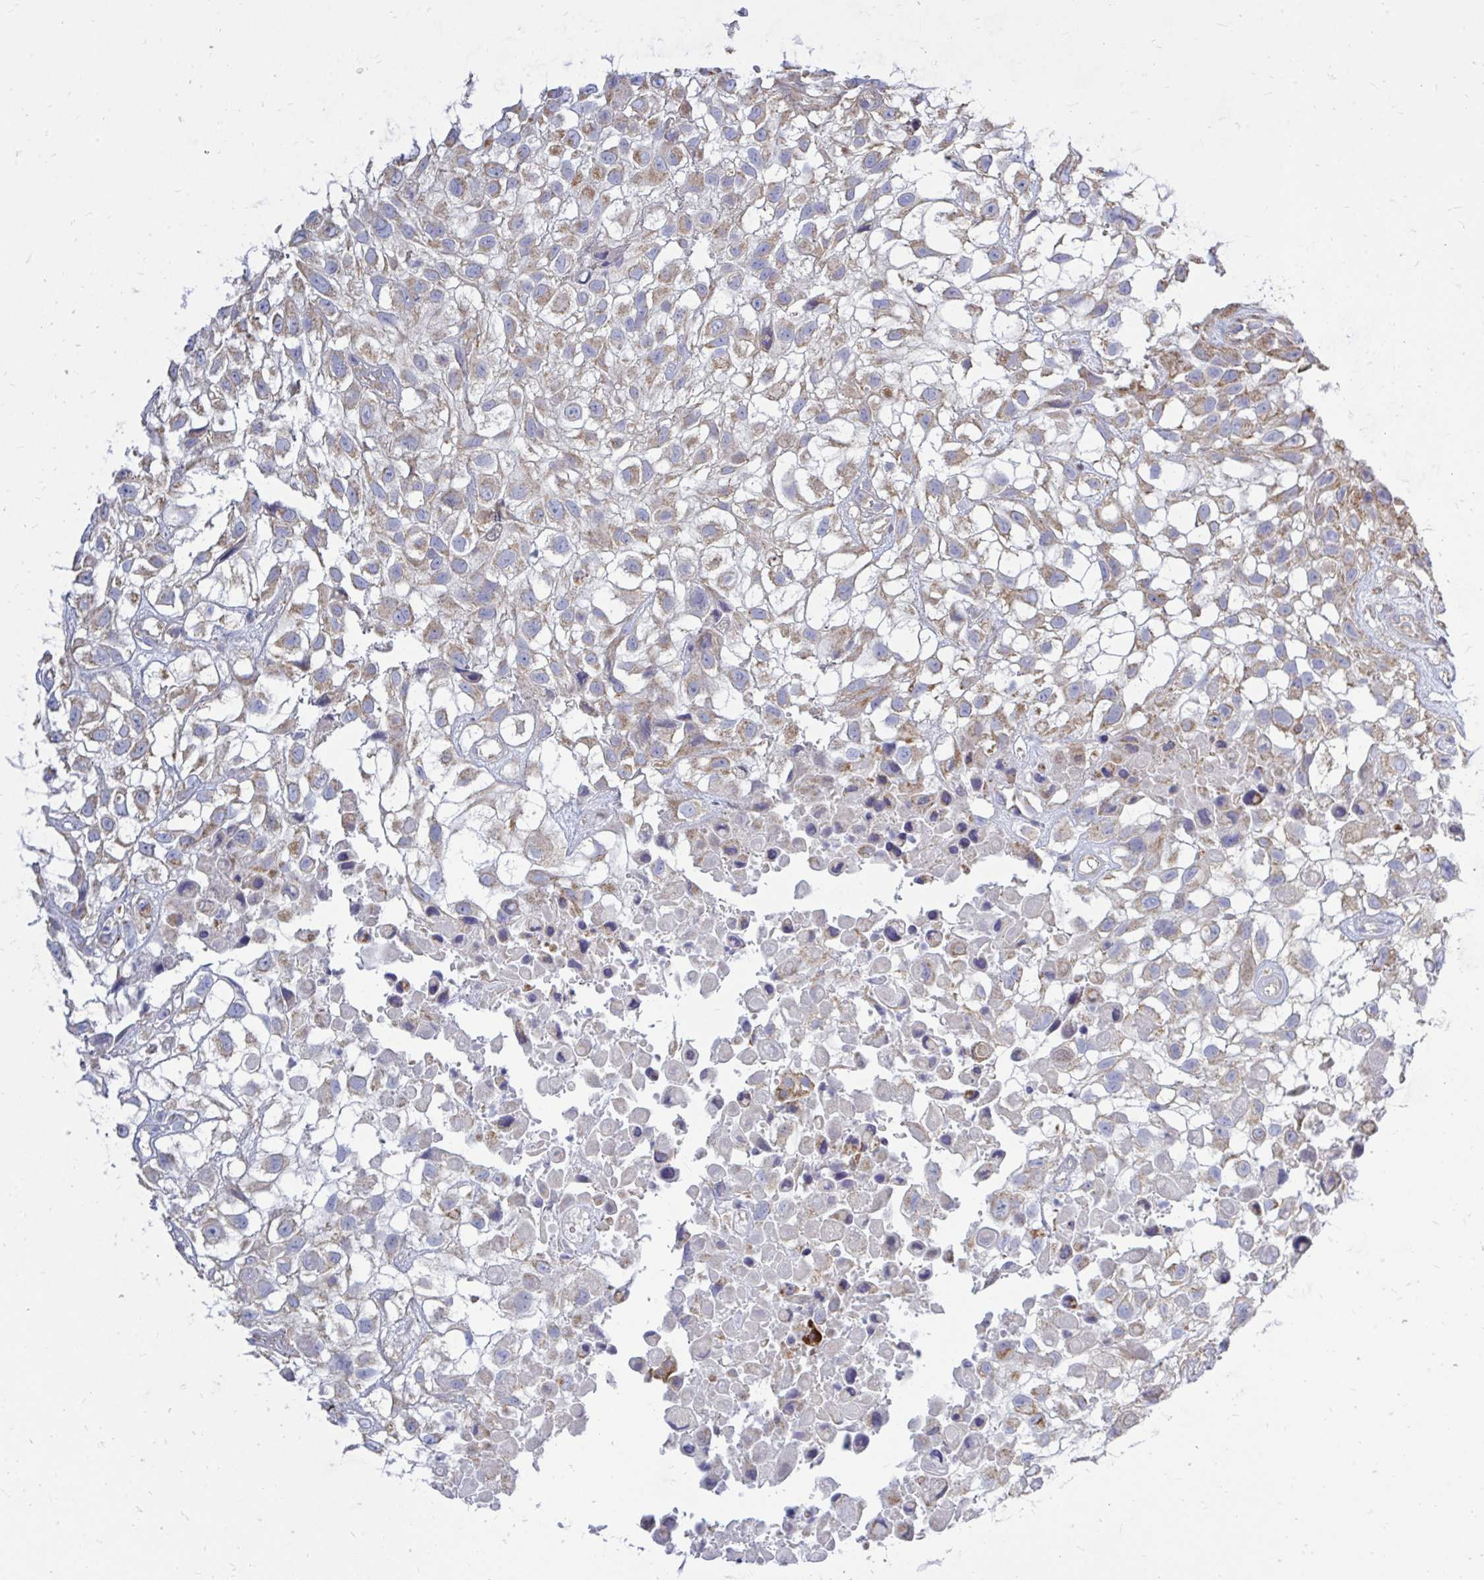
{"staining": {"intensity": "moderate", "quantity": ">75%", "location": "cytoplasmic/membranous"}, "tissue": "urothelial cancer", "cell_type": "Tumor cells", "image_type": "cancer", "snomed": [{"axis": "morphology", "description": "Urothelial carcinoma, High grade"}, {"axis": "topography", "description": "Urinary bladder"}], "caption": "Immunohistochemistry of urothelial cancer demonstrates medium levels of moderate cytoplasmic/membranous staining in about >75% of tumor cells. (IHC, brightfield microscopy, high magnification).", "gene": "OR10R2", "patient": {"sex": "male", "age": 56}}